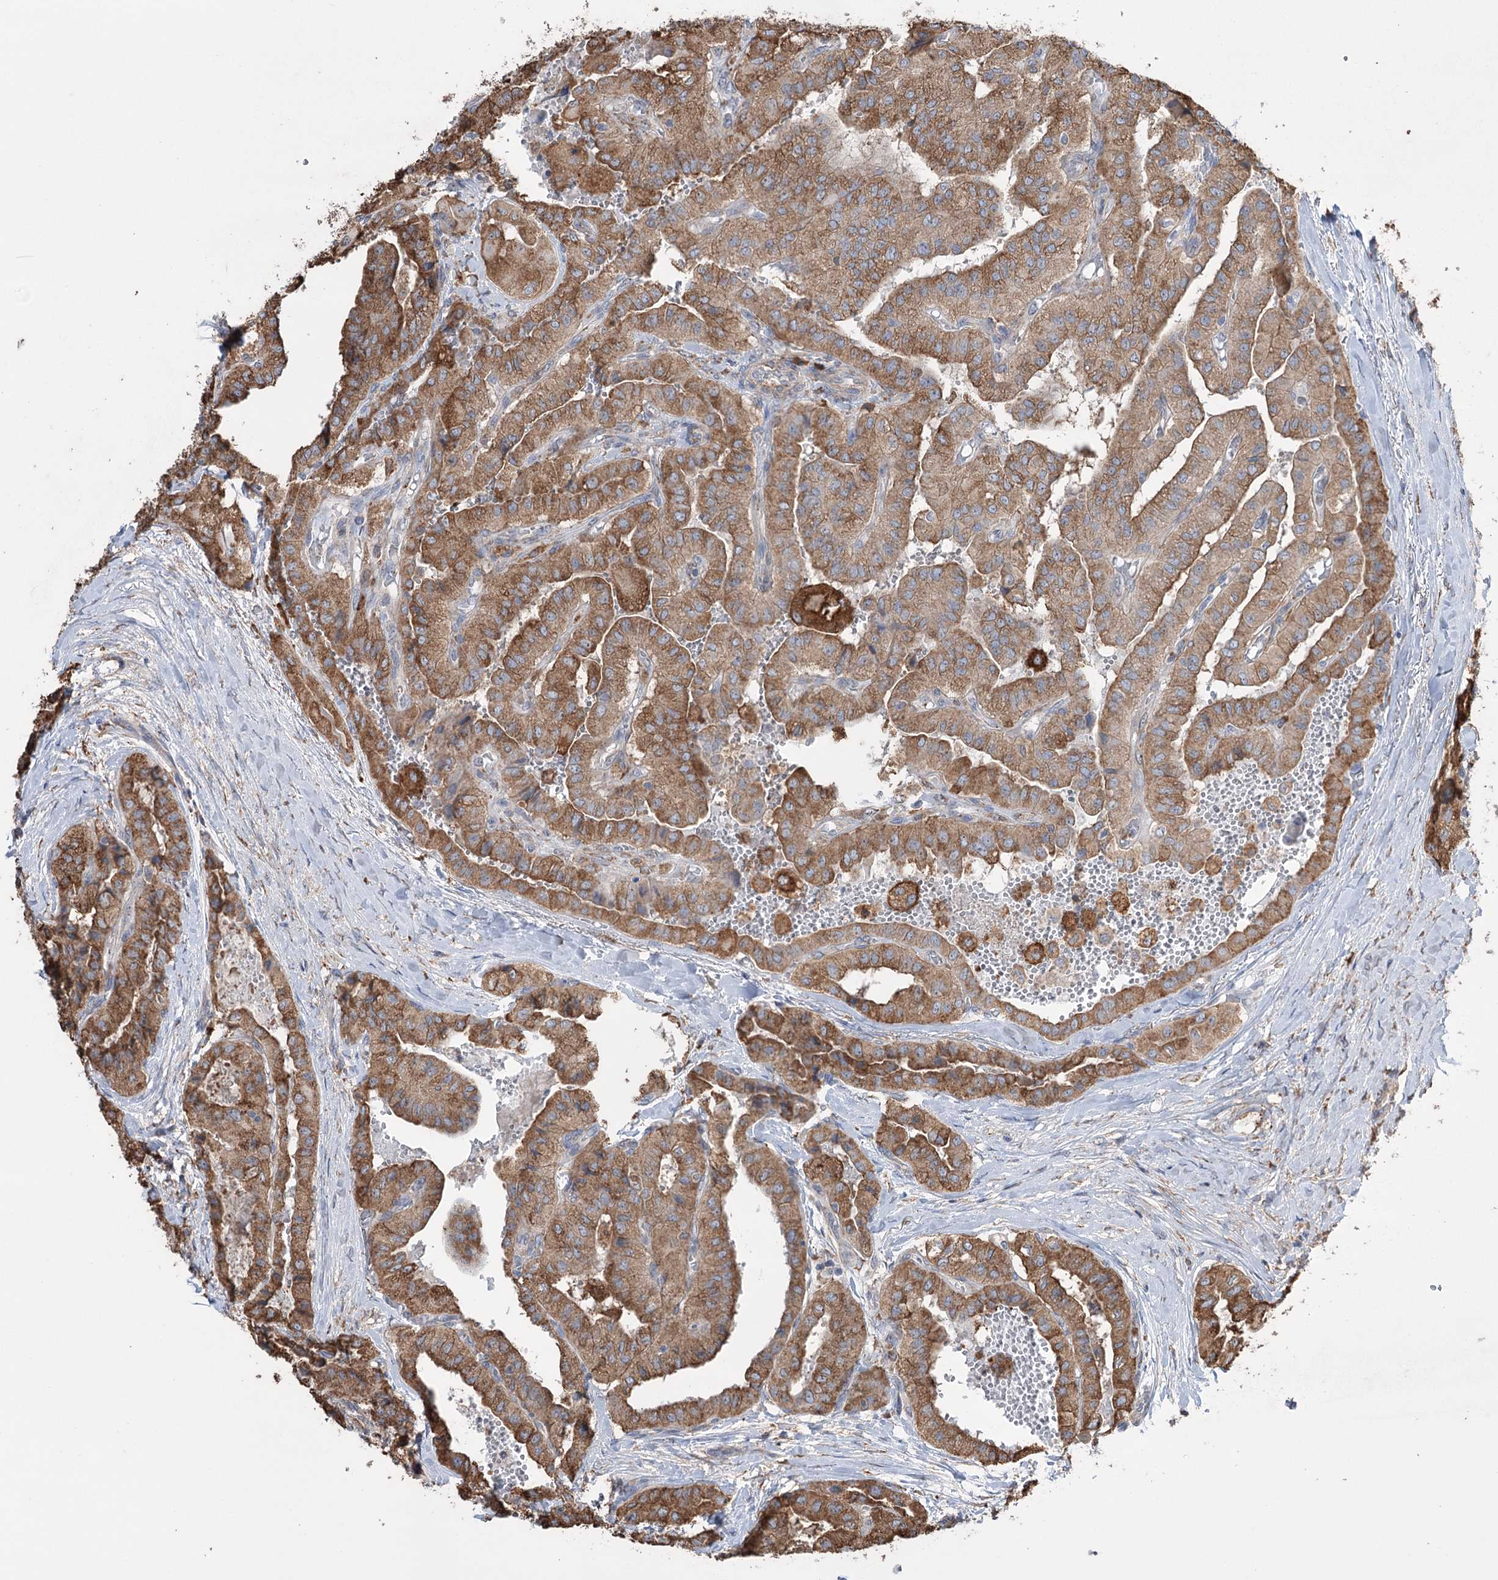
{"staining": {"intensity": "strong", "quantity": ">75%", "location": "cytoplasmic/membranous"}, "tissue": "thyroid cancer", "cell_type": "Tumor cells", "image_type": "cancer", "snomed": [{"axis": "morphology", "description": "Papillary adenocarcinoma, NOS"}, {"axis": "topography", "description": "Thyroid gland"}], "caption": "An immunohistochemistry photomicrograph of tumor tissue is shown. Protein staining in brown labels strong cytoplasmic/membranous positivity in thyroid papillary adenocarcinoma within tumor cells.", "gene": "TRIM71", "patient": {"sex": "female", "age": 59}}